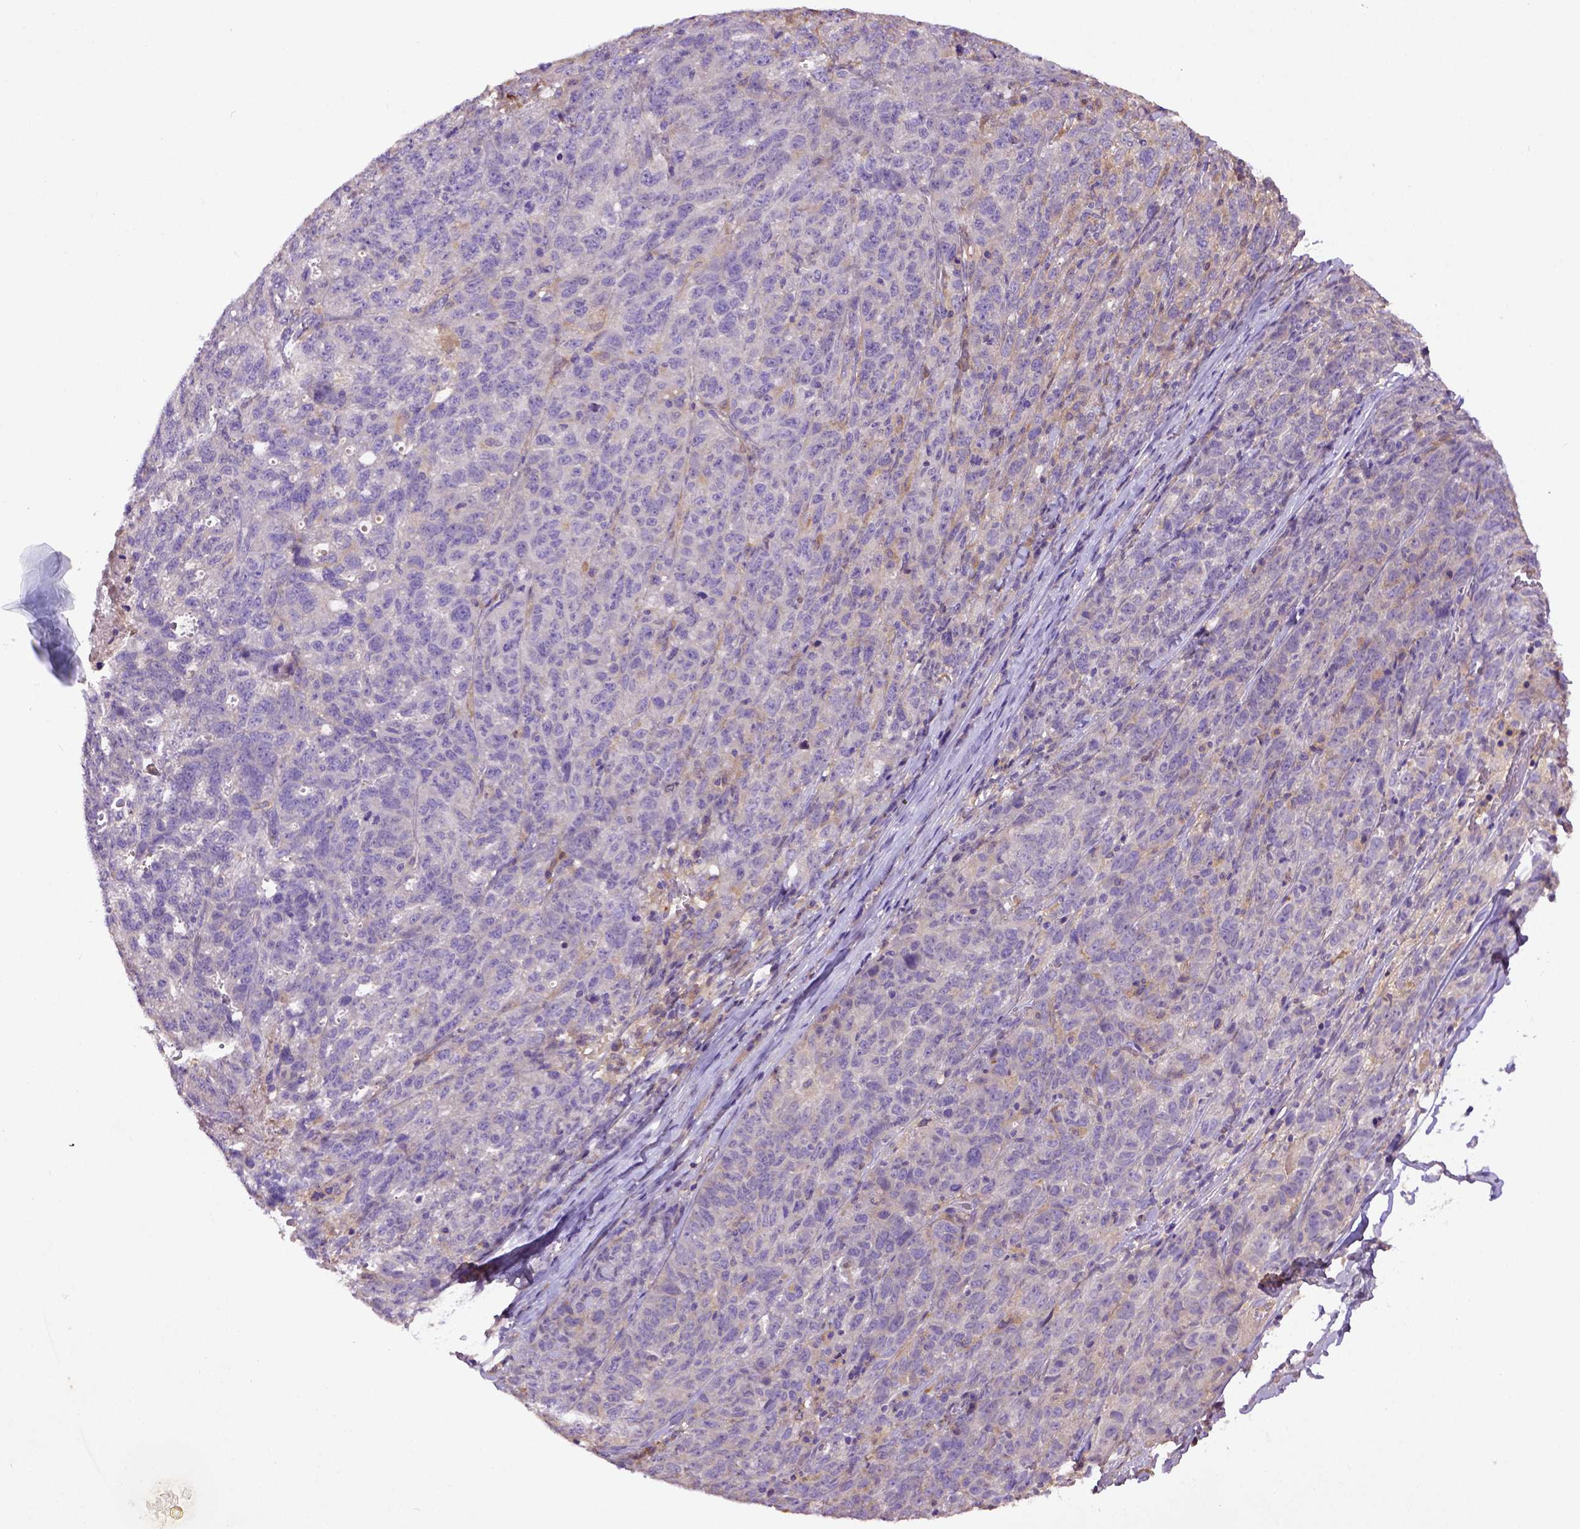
{"staining": {"intensity": "negative", "quantity": "none", "location": "none"}, "tissue": "ovarian cancer", "cell_type": "Tumor cells", "image_type": "cancer", "snomed": [{"axis": "morphology", "description": "Cystadenocarcinoma, serous, NOS"}, {"axis": "topography", "description": "Ovary"}], "caption": "Histopathology image shows no significant protein staining in tumor cells of ovarian cancer (serous cystadenocarcinoma).", "gene": "DEPDC1B", "patient": {"sex": "female", "age": 71}}